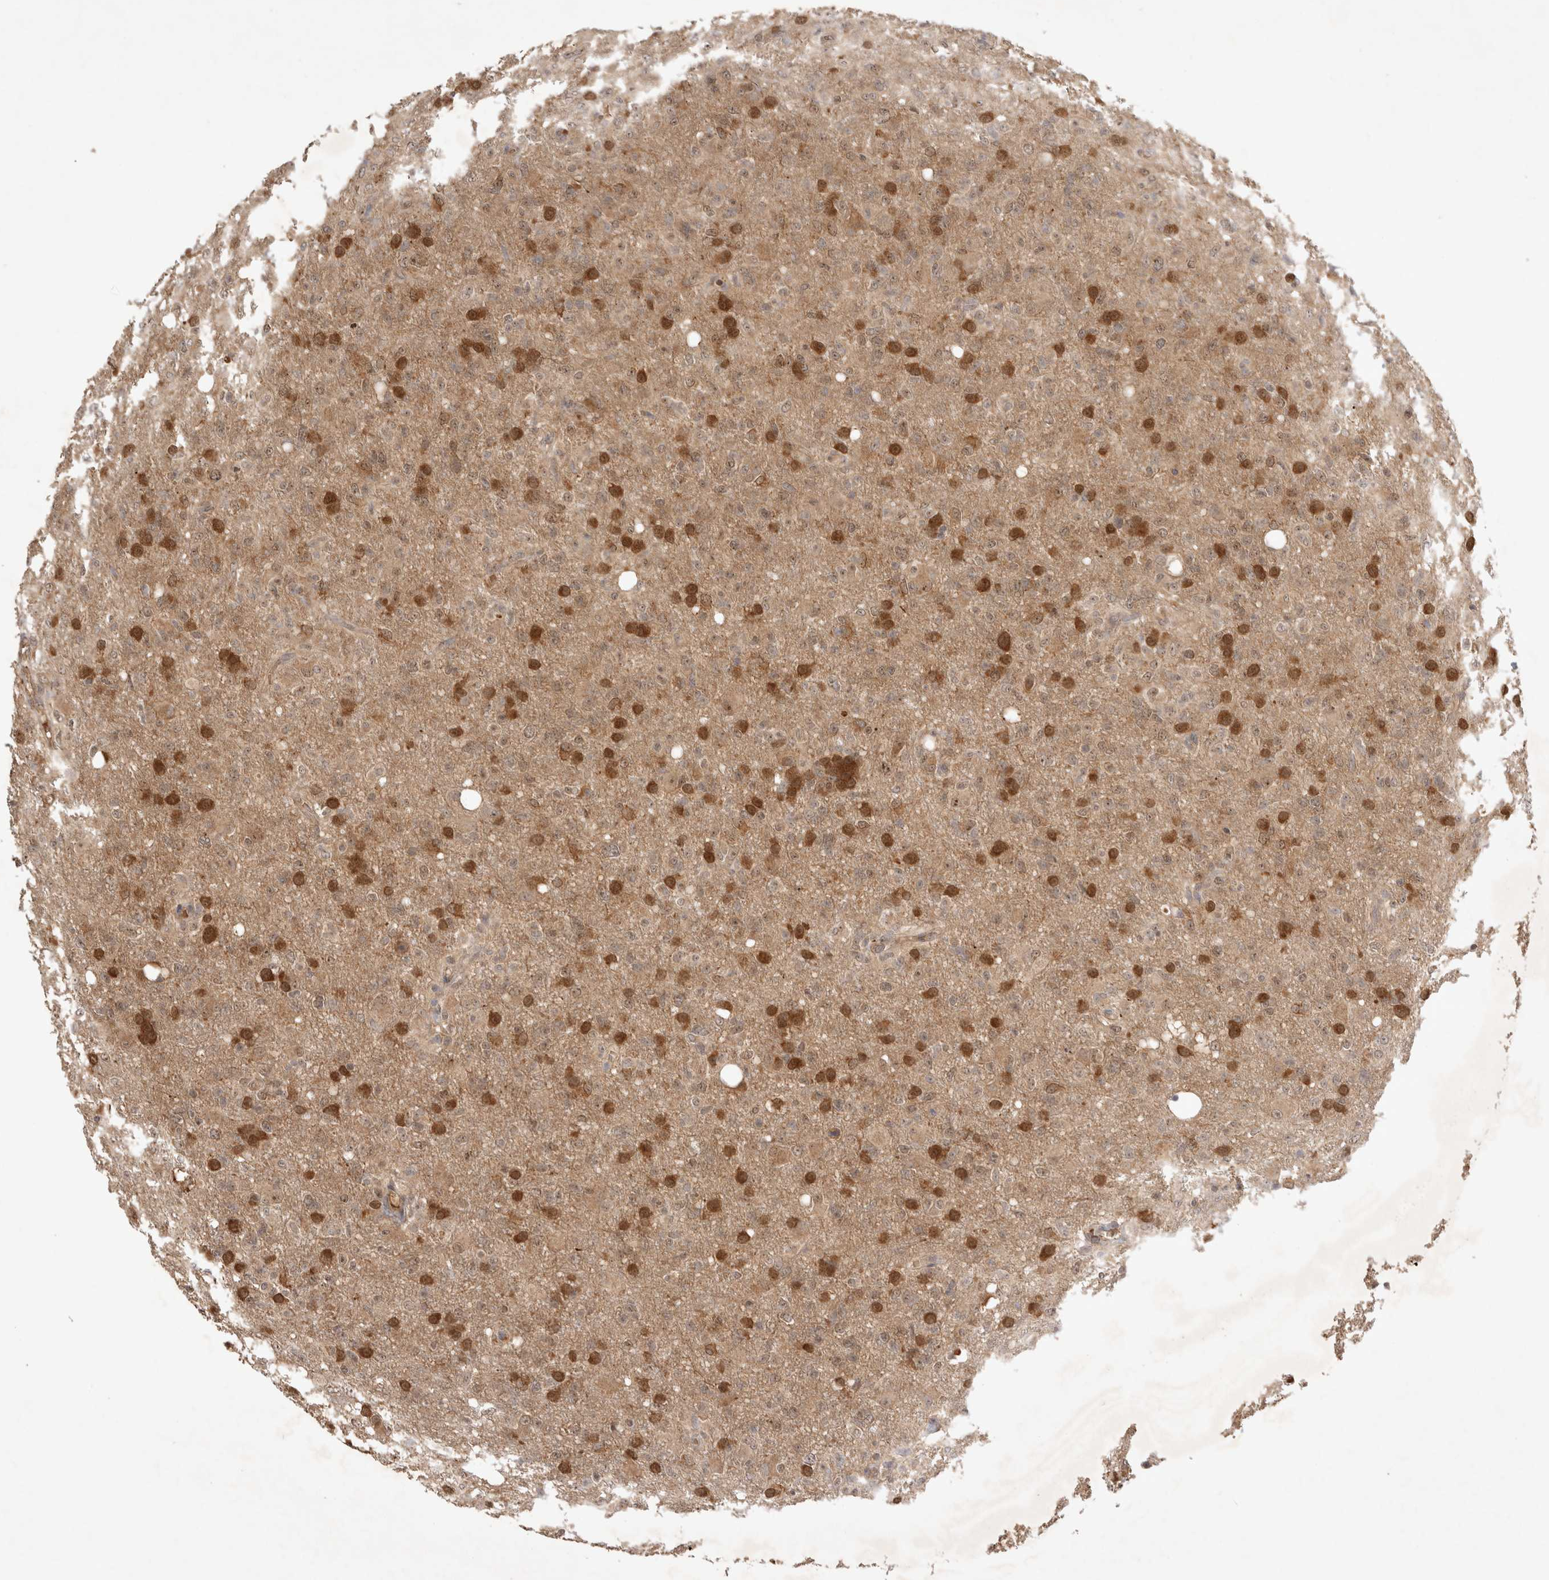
{"staining": {"intensity": "moderate", "quantity": "25%-75%", "location": "cytoplasmic/membranous,nuclear"}, "tissue": "glioma", "cell_type": "Tumor cells", "image_type": "cancer", "snomed": [{"axis": "morphology", "description": "Glioma, malignant, High grade"}, {"axis": "topography", "description": "Brain"}], "caption": "Immunohistochemistry (IHC) (DAB (3,3'-diaminobenzidine)) staining of glioma exhibits moderate cytoplasmic/membranous and nuclear protein positivity in approximately 25%-75% of tumor cells.", "gene": "FAM221A", "patient": {"sex": "female", "age": 57}}